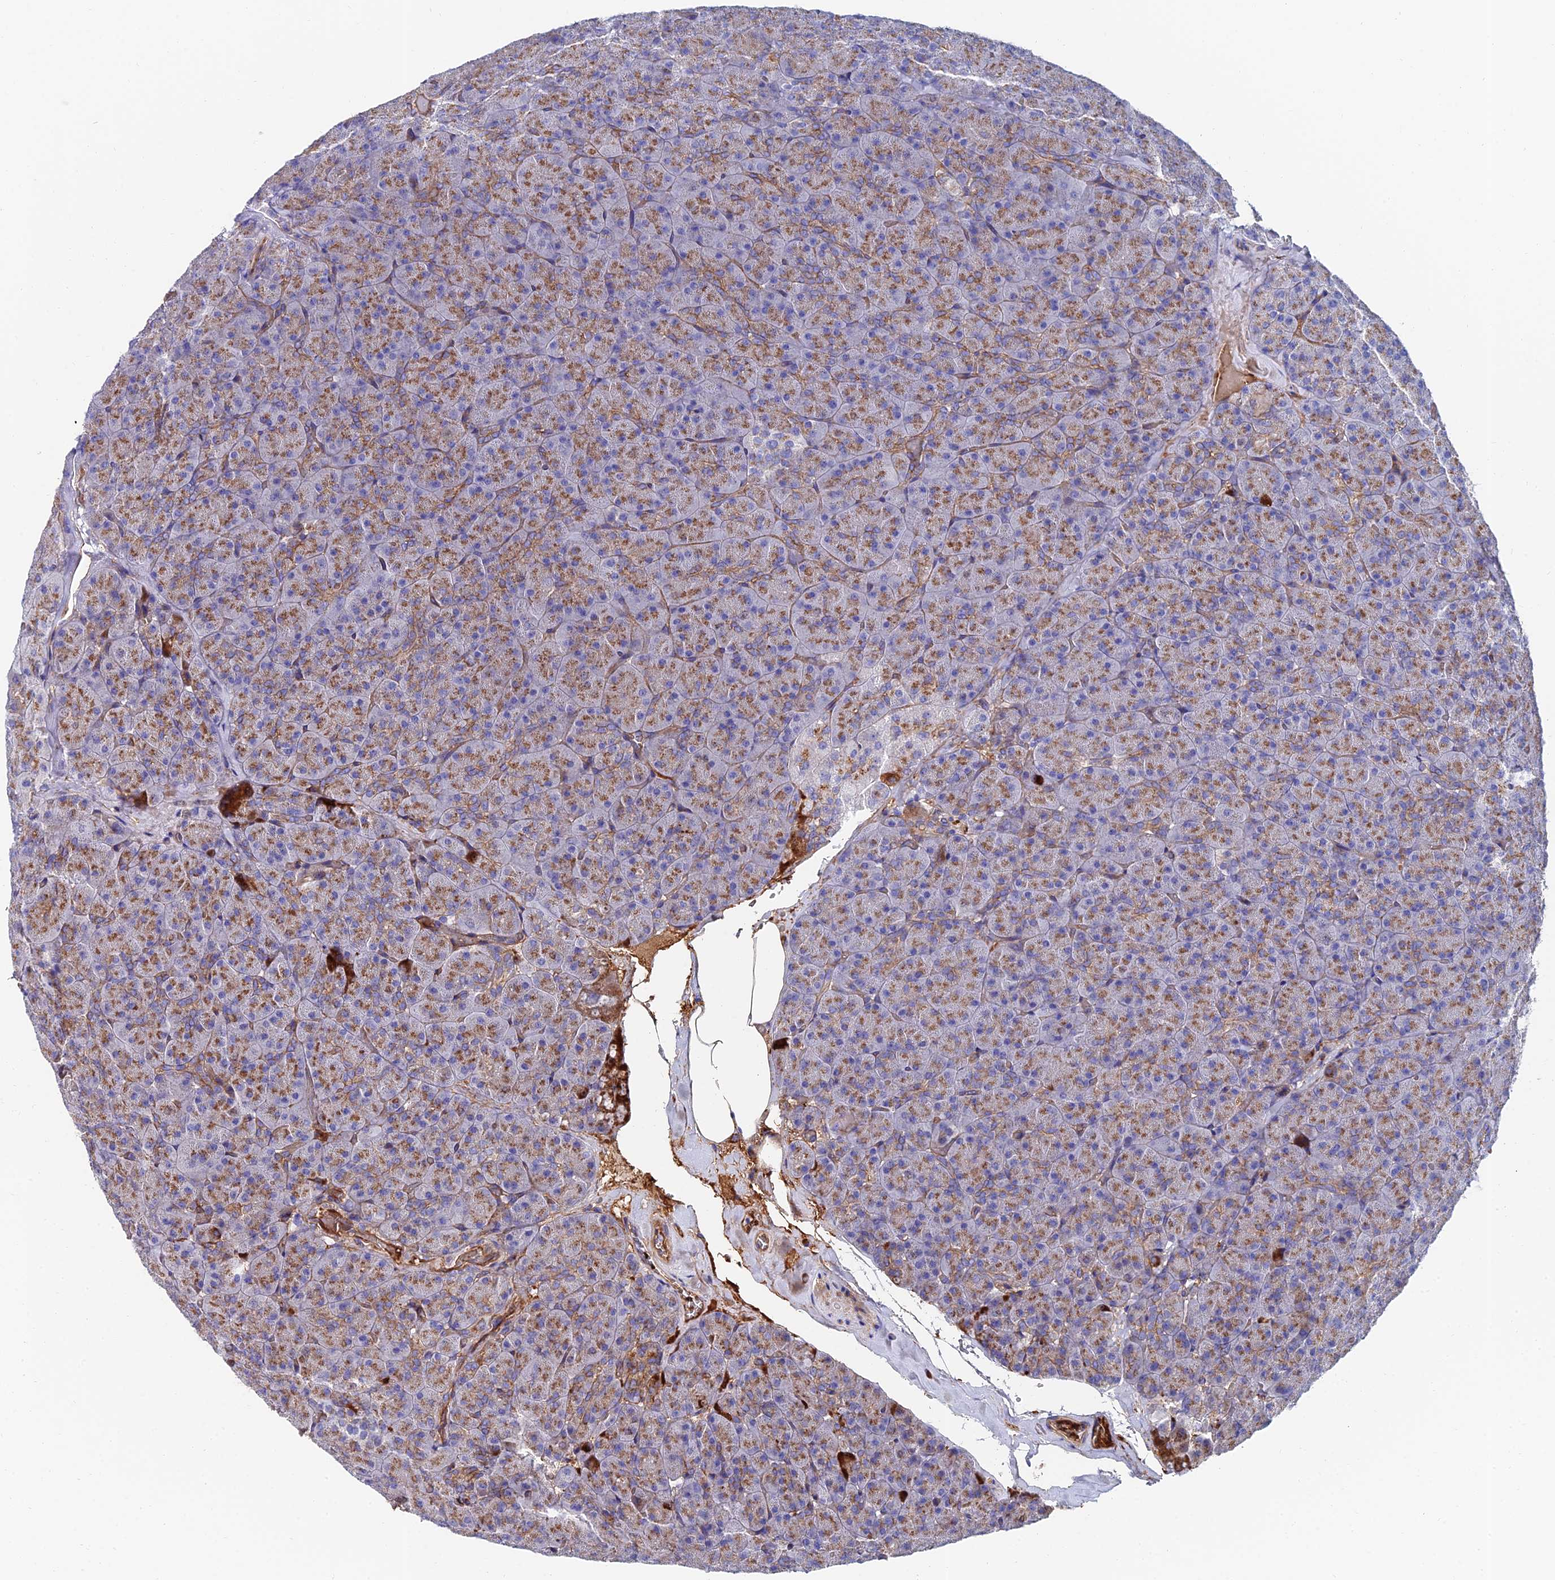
{"staining": {"intensity": "moderate", "quantity": ">75%", "location": "cytoplasmic/membranous"}, "tissue": "pancreas", "cell_type": "Exocrine glandular cells", "image_type": "normal", "snomed": [{"axis": "morphology", "description": "Normal tissue, NOS"}, {"axis": "topography", "description": "Pancreas"}], "caption": "Brown immunohistochemical staining in benign human pancreas reveals moderate cytoplasmic/membranous positivity in about >75% of exocrine glandular cells.", "gene": "ADGRF3", "patient": {"sex": "male", "age": 36}}